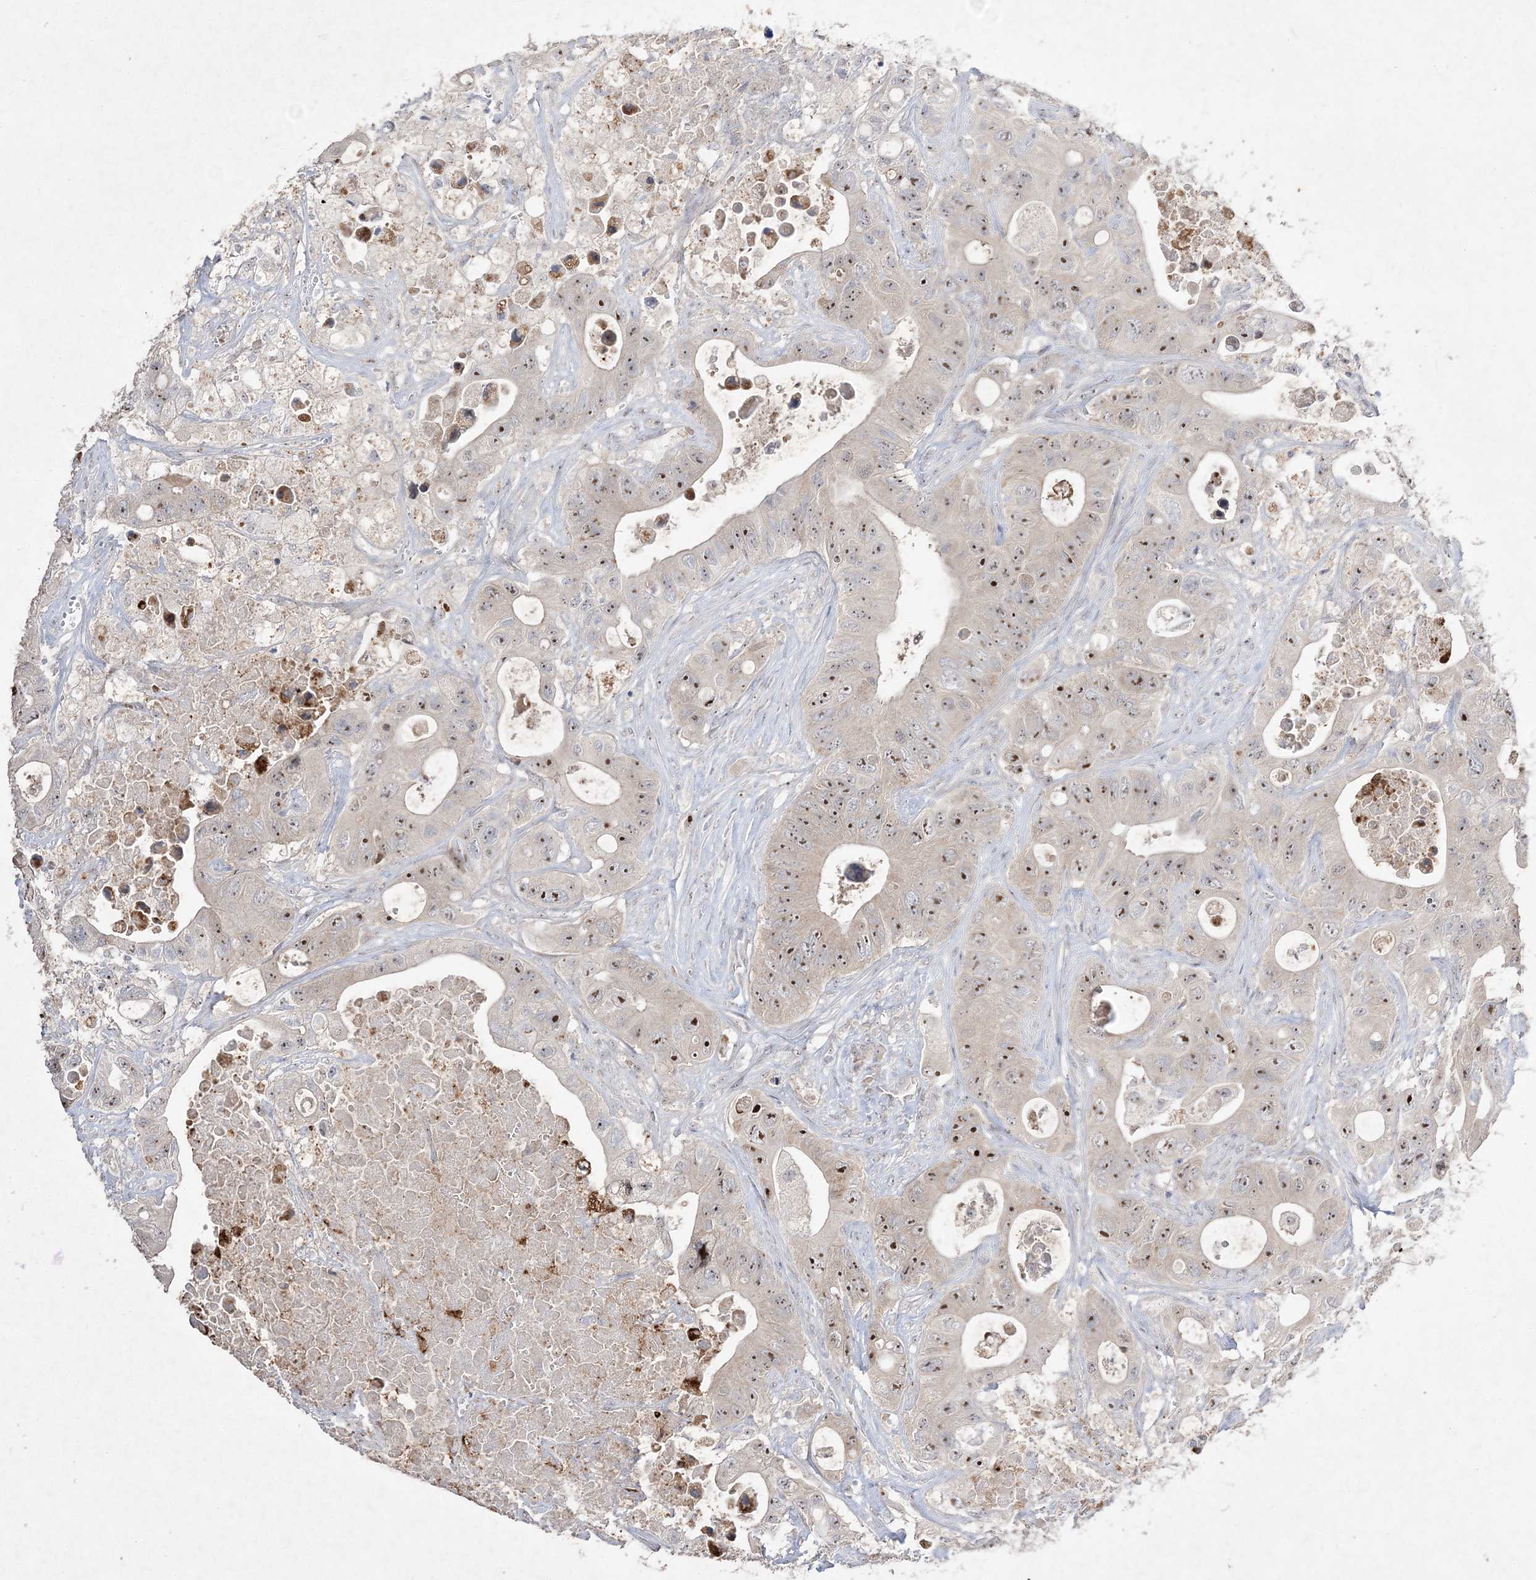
{"staining": {"intensity": "strong", "quantity": ">75%", "location": "nuclear"}, "tissue": "colorectal cancer", "cell_type": "Tumor cells", "image_type": "cancer", "snomed": [{"axis": "morphology", "description": "Adenocarcinoma, NOS"}, {"axis": "topography", "description": "Colon"}], "caption": "A brown stain highlights strong nuclear staining of a protein in colorectal cancer tumor cells.", "gene": "NOP16", "patient": {"sex": "female", "age": 46}}